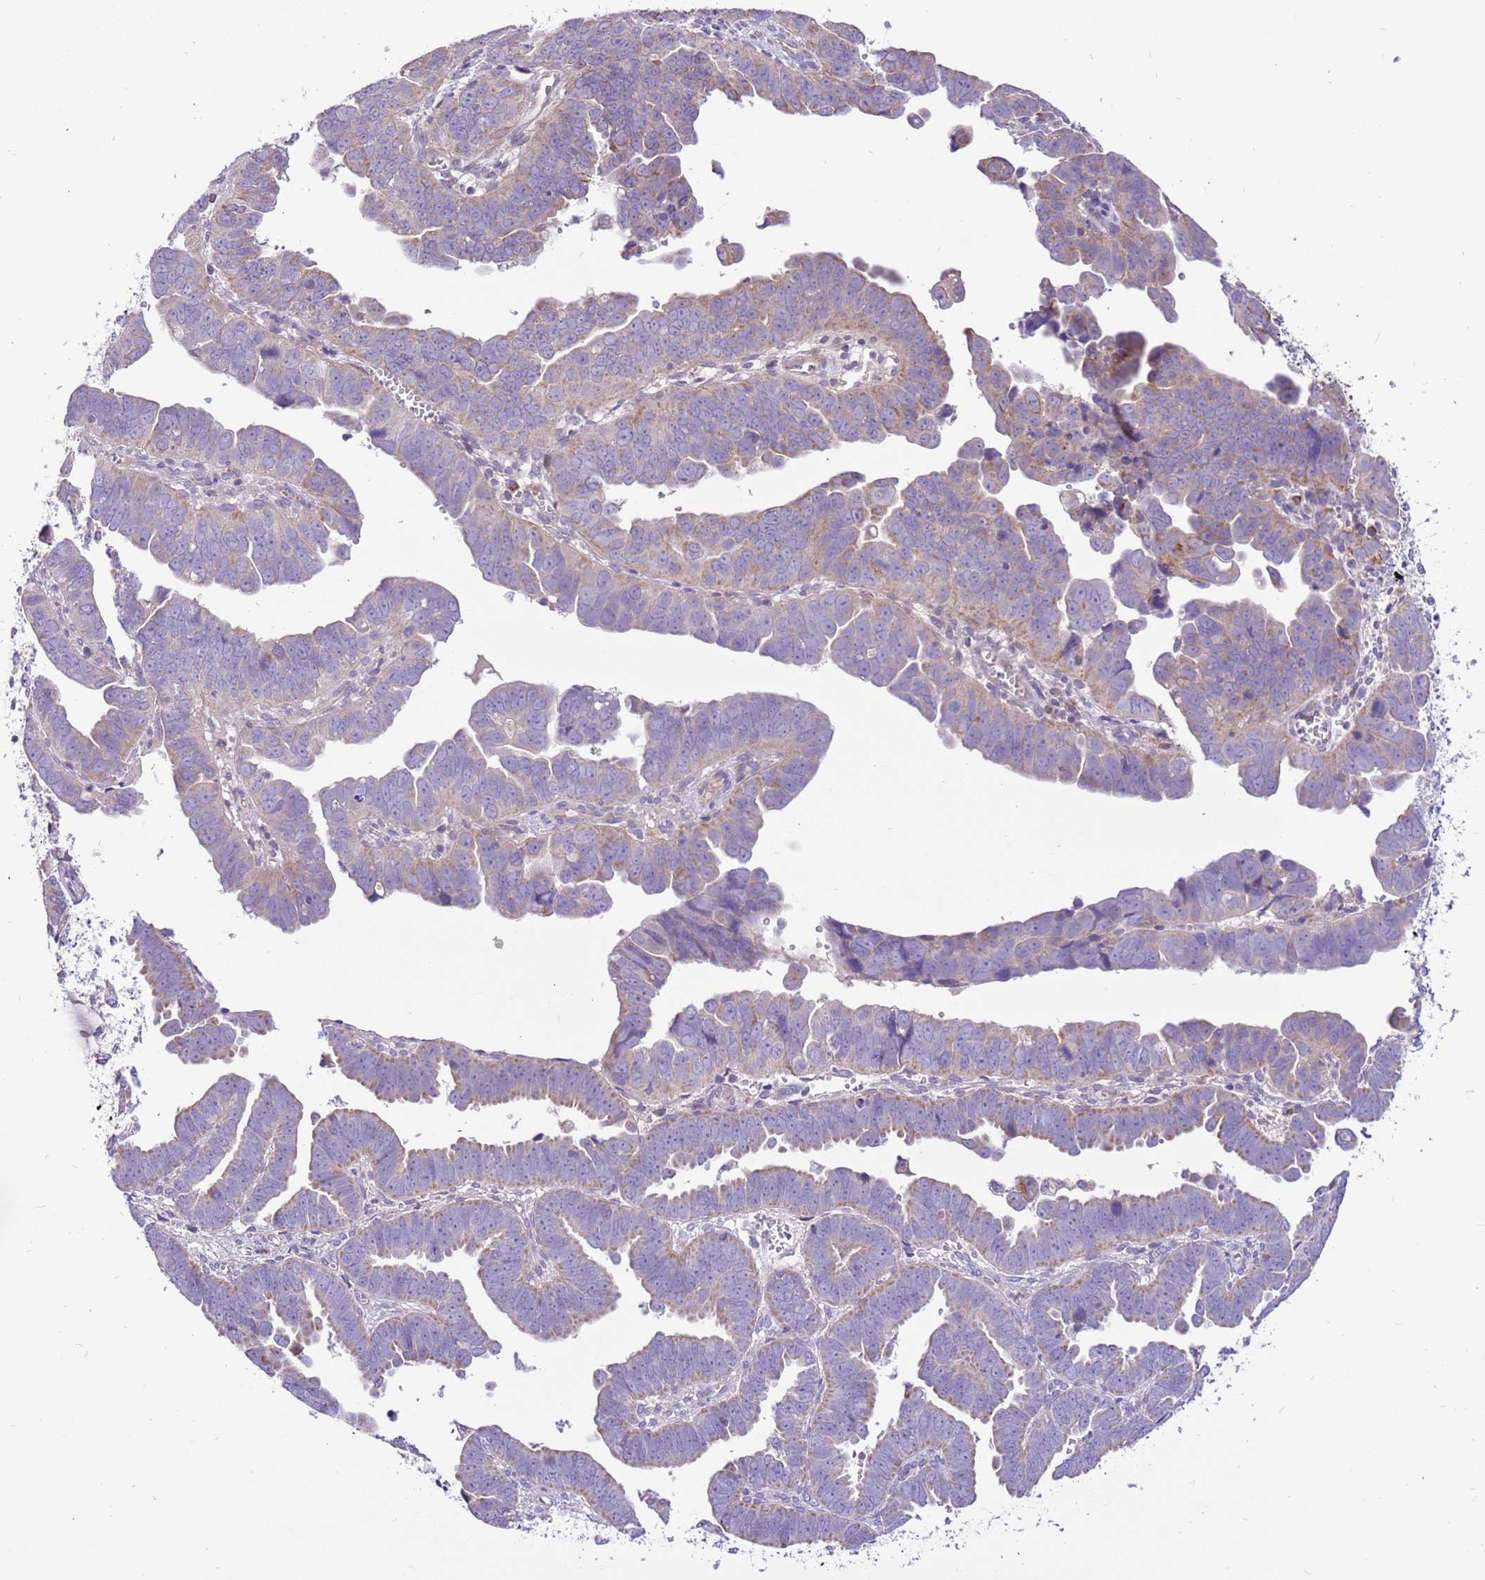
{"staining": {"intensity": "moderate", "quantity": "25%-75%", "location": "cytoplasmic/membranous"}, "tissue": "endometrial cancer", "cell_type": "Tumor cells", "image_type": "cancer", "snomed": [{"axis": "morphology", "description": "Adenocarcinoma, NOS"}, {"axis": "topography", "description": "Endometrium"}], "caption": "Endometrial cancer stained with IHC displays moderate cytoplasmic/membranous staining in approximately 25%-75% of tumor cells. (DAB (3,3'-diaminobenzidine) = brown stain, brightfield microscopy at high magnification).", "gene": "COX17", "patient": {"sex": "female", "age": 75}}